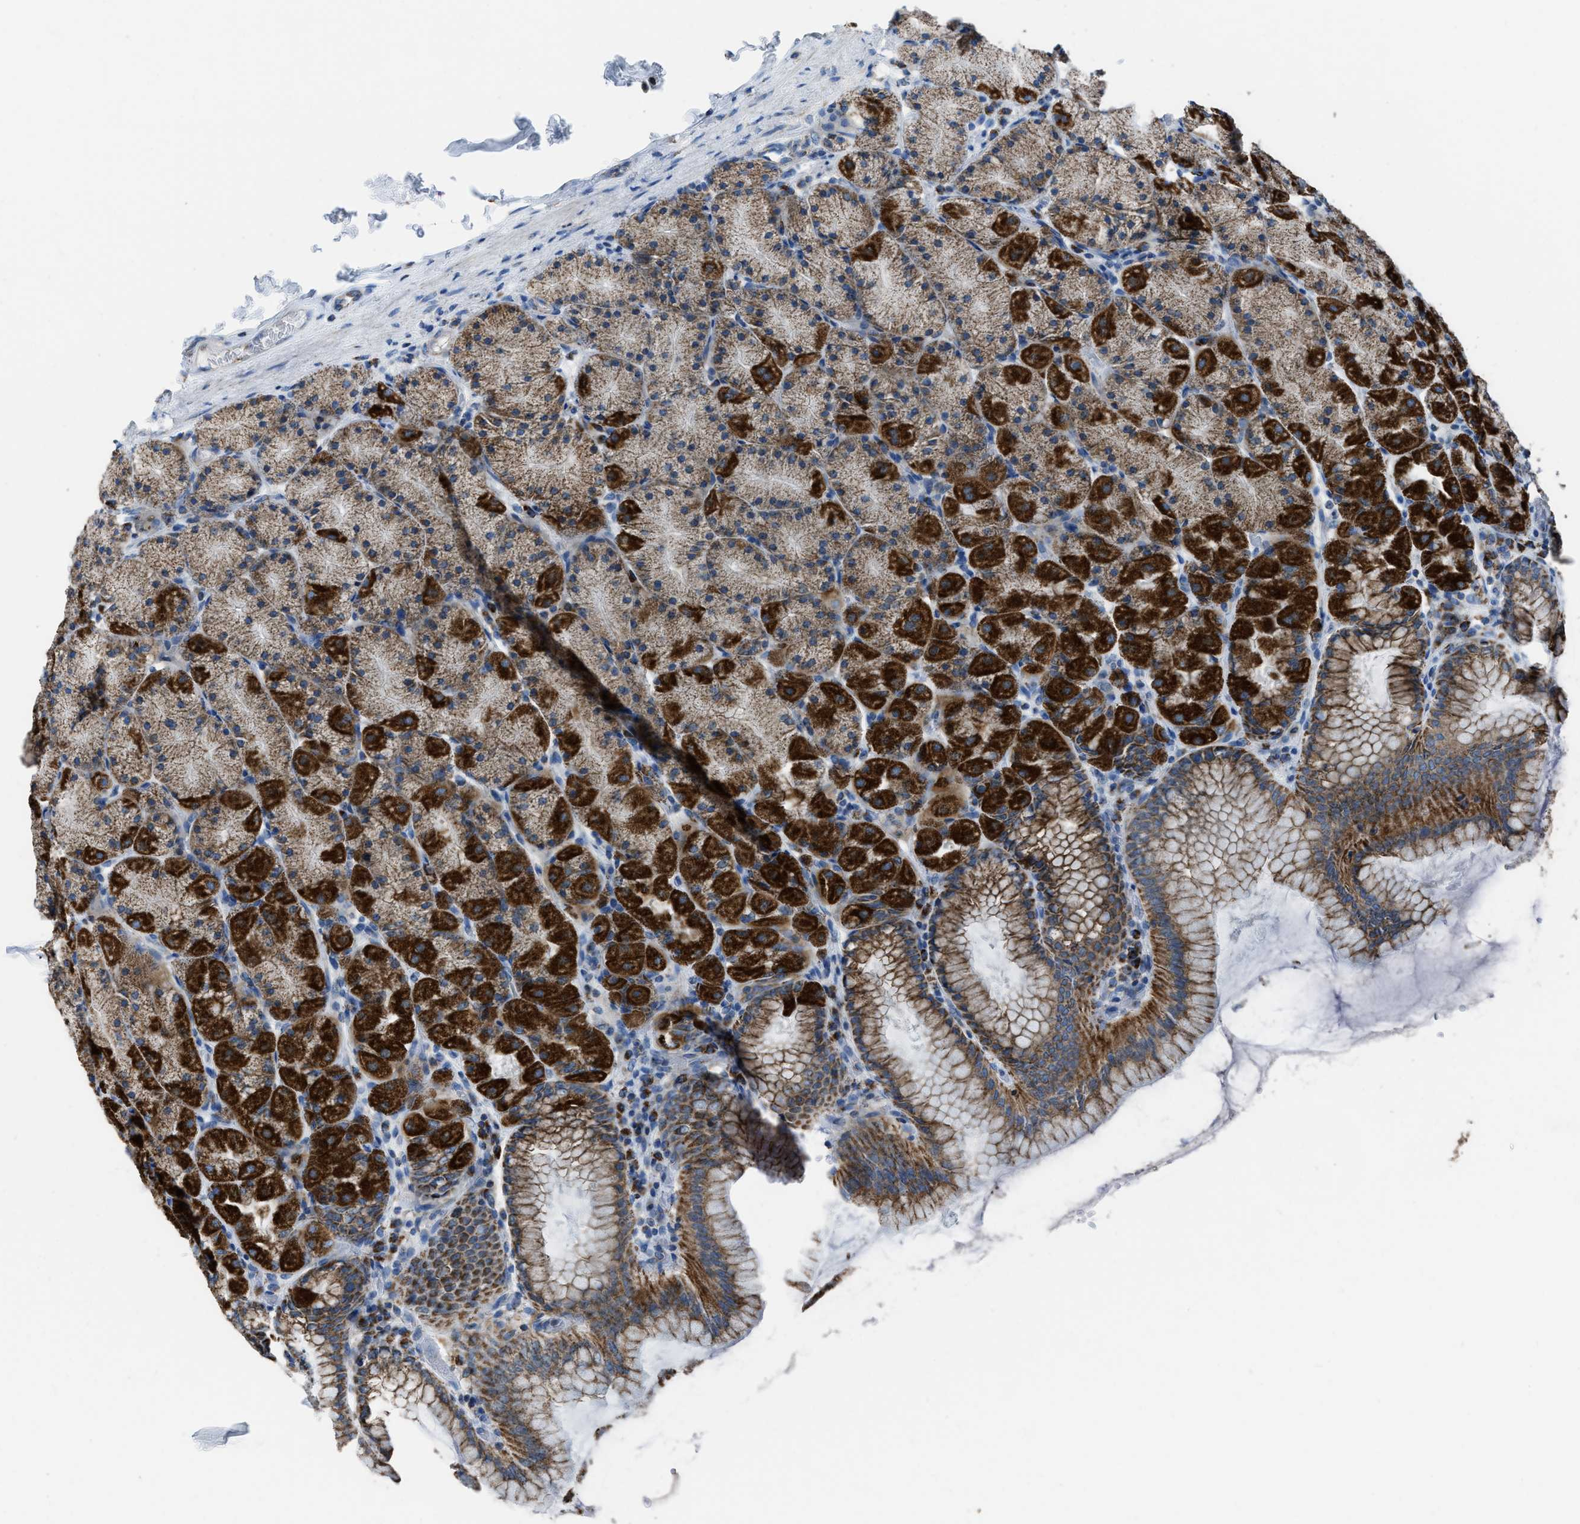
{"staining": {"intensity": "strong", "quantity": ">75%", "location": "cytoplasmic/membranous"}, "tissue": "stomach", "cell_type": "Glandular cells", "image_type": "normal", "snomed": [{"axis": "morphology", "description": "Normal tissue, NOS"}, {"axis": "topography", "description": "Stomach, upper"}], "caption": "Immunohistochemistry (DAB) staining of unremarkable stomach exhibits strong cytoplasmic/membranous protein positivity in about >75% of glandular cells. The protein is stained brown, and the nuclei are stained in blue (DAB (3,3'-diaminobenzidine) IHC with brightfield microscopy, high magnification).", "gene": "ETFB", "patient": {"sex": "female", "age": 56}}